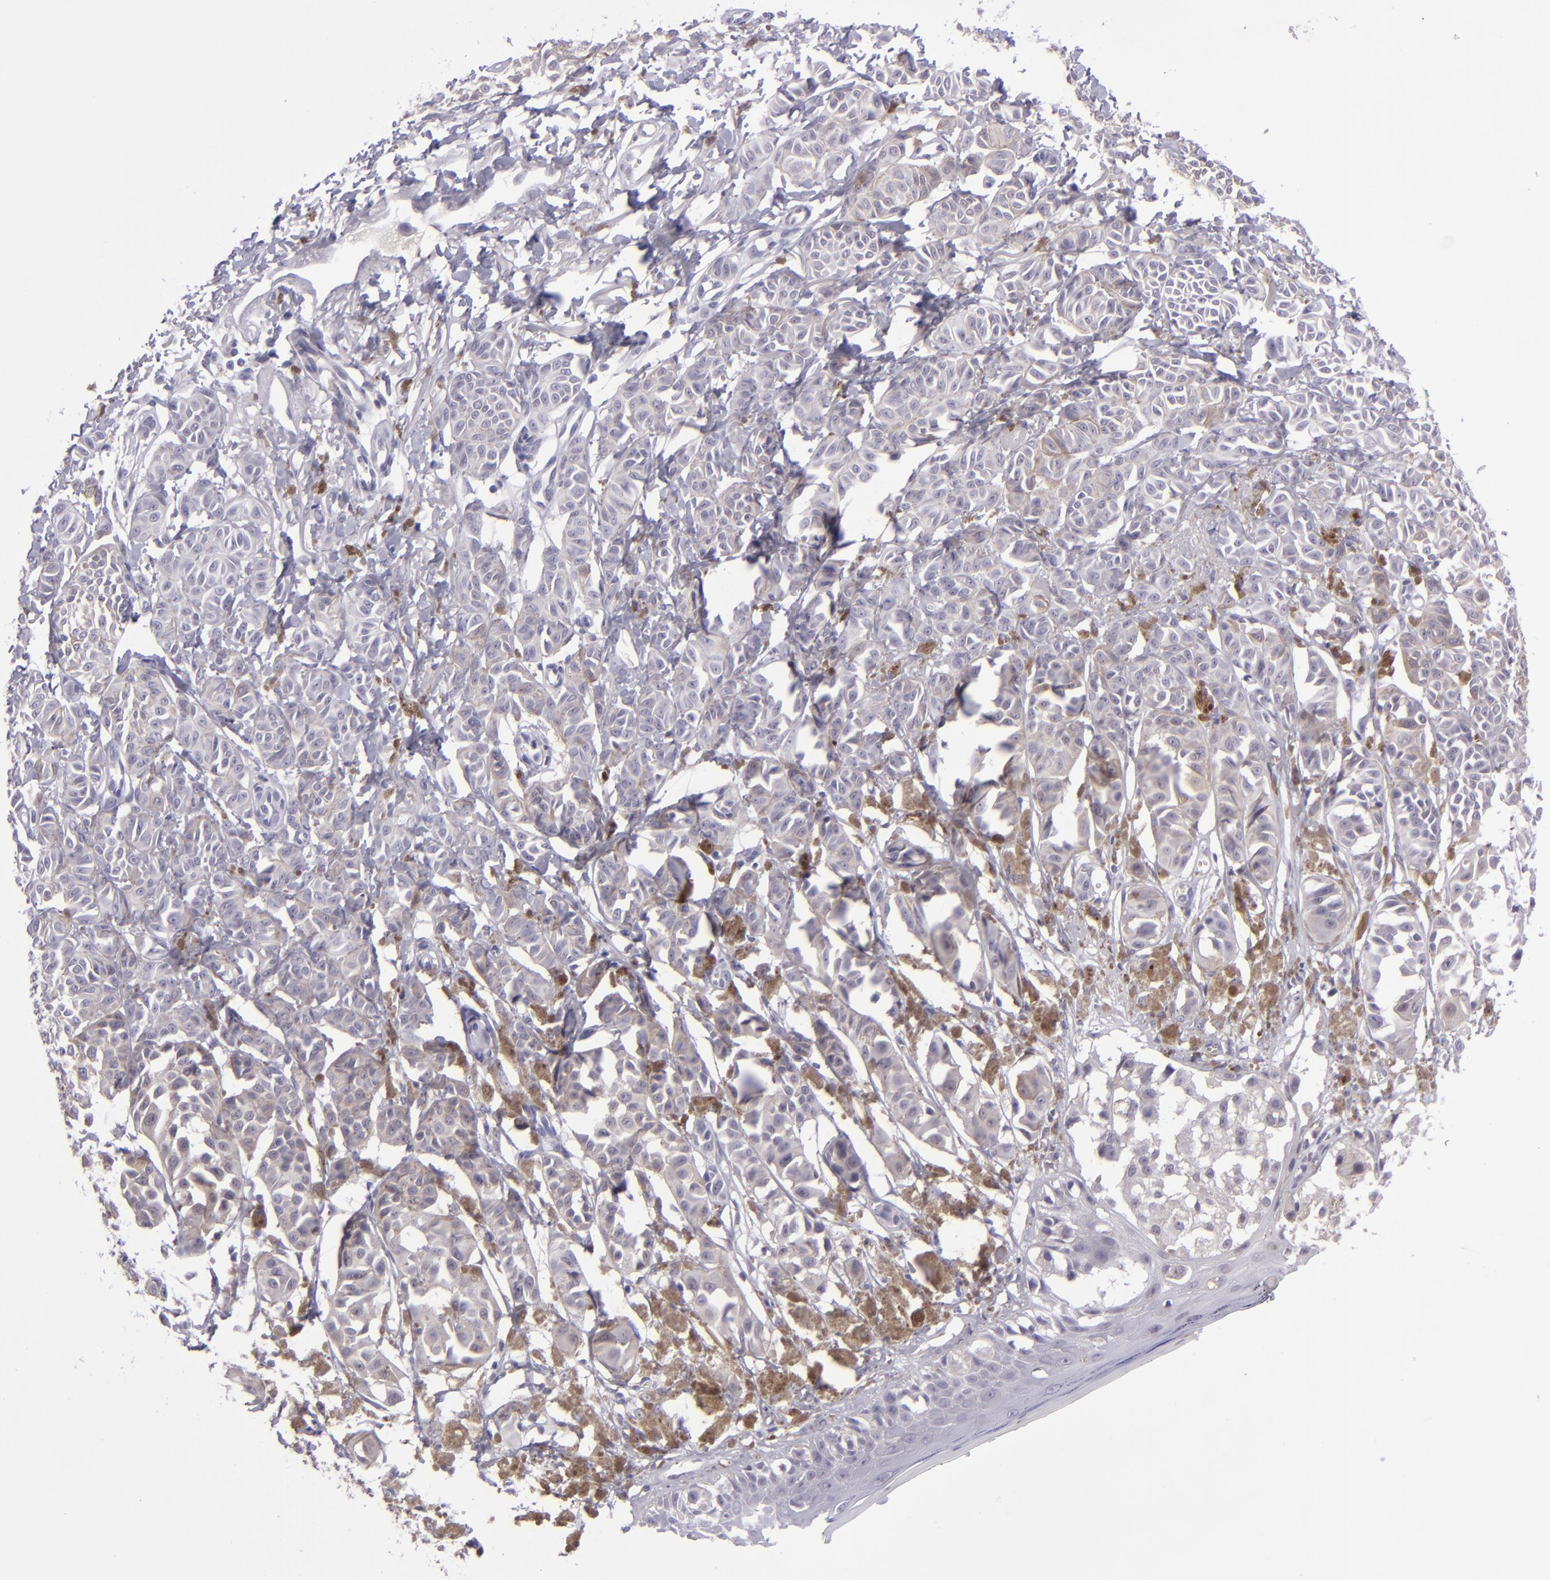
{"staining": {"intensity": "negative", "quantity": "none", "location": "none"}, "tissue": "melanoma", "cell_type": "Tumor cells", "image_type": "cancer", "snomed": [{"axis": "morphology", "description": "Malignant melanoma, NOS"}, {"axis": "topography", "description": "Skin"}], "caption": "Micrograph shows no protein staining in tumor cells of malignant melanoma tissue. (Stains: DAB (3,3'-diaminobenzidine) immunohistochemistry (IHC) with hematoxylin counter stain, Microscopy: brightfield microscopy at high magnification).", "gene": "POU2F2", "patient": {"sex": "male", "age": 76}}